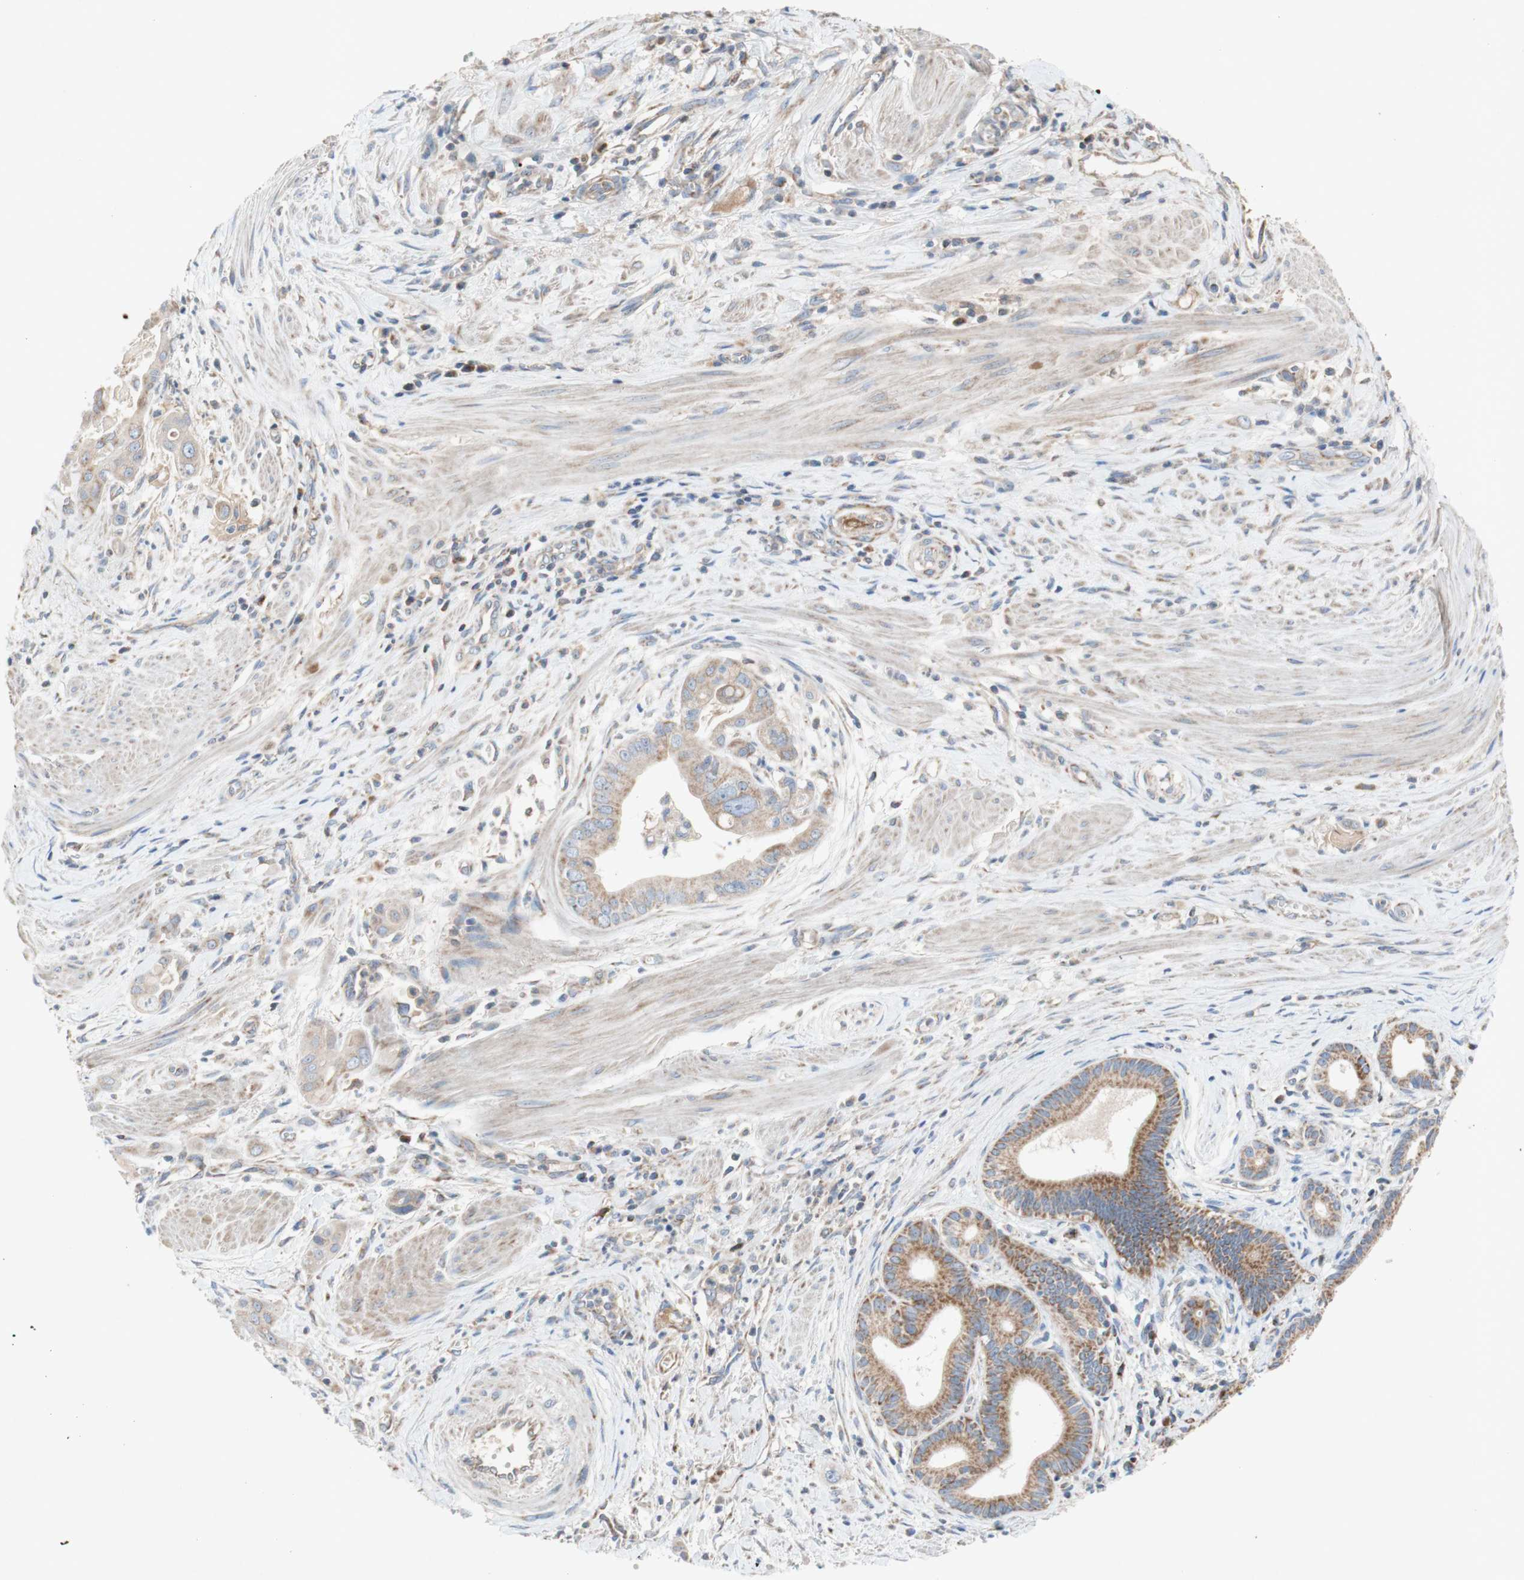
{"staining": {"intensity": "moderate", "quantity": ">75%", "location": "cytoplasmic/membranous"}, "tissue": "pancreatic cancer", "cell_type": "Tumor cells", "image_type": "cancer", "snomed": [{"axis": "morphology", "description": "Adenocarcinoma, NOS"}, {"axis": "topography", "description": "Pancreas"}], "caption": "Moderate cytoplasmic/membranous expression is appreciated in approximately >75% of tumor cells in adenocarcinoma (pancreatic).", "gene": "SDHB", "patient": {"sex": "female", "age": 75}}